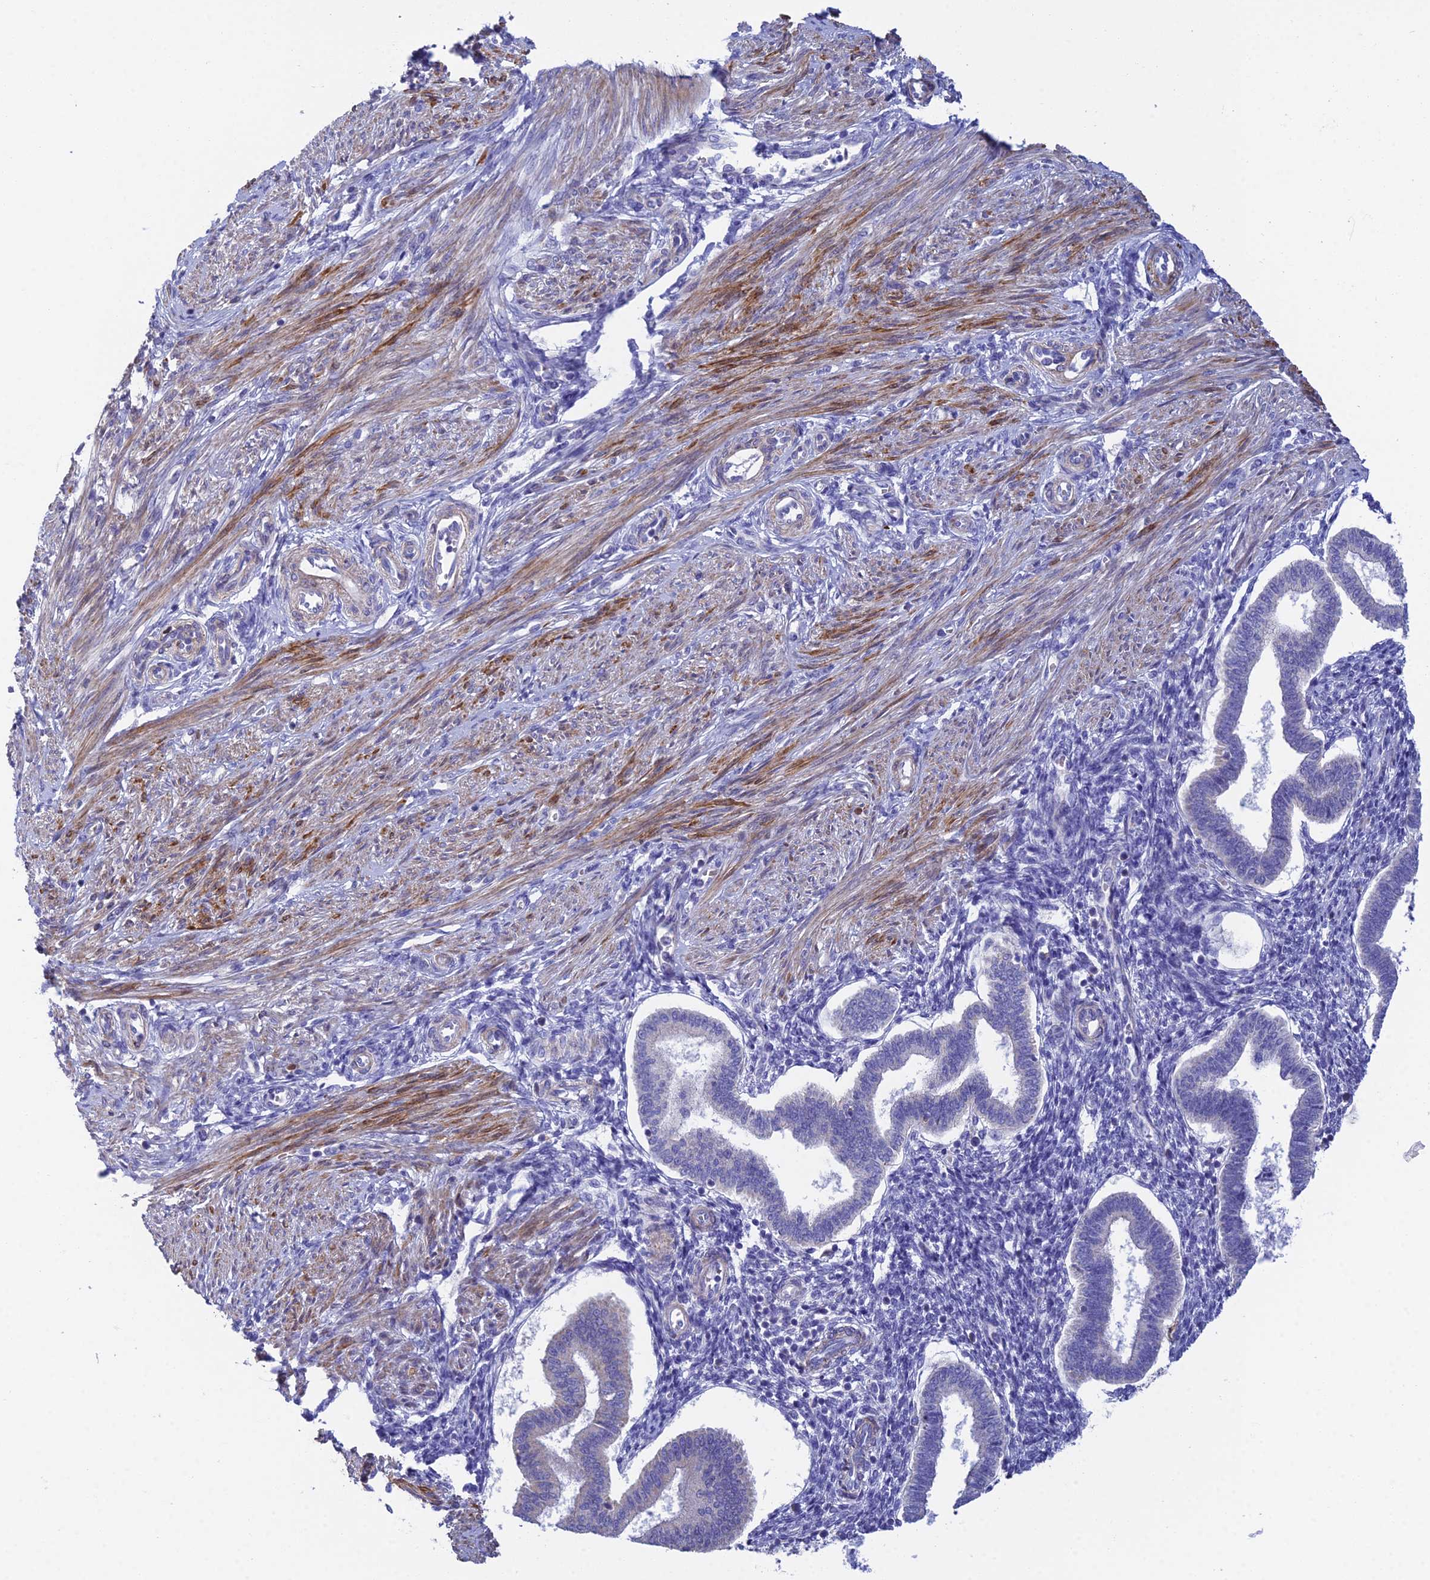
{"staining": {"intensity": "negative", "quantity": "none", "location": "none"}, "tissue": "endometrium", "cell_type": "Cells in endometrial stroma", "image_type": "normal", "snomed": [{"axis": "morphology", "description": "Normal tissue, NOS"}, {"axis": "topography", "description": "Endometrium"}], "caption": "High power microscopy micrograph of an immunohistochemistry photomicrograph of unremarkable endometrium, revealing no significant expression in cells in endometrial stroma.", "gene": "CSPG4", "patient": {"sex": "female", "age": 24}}